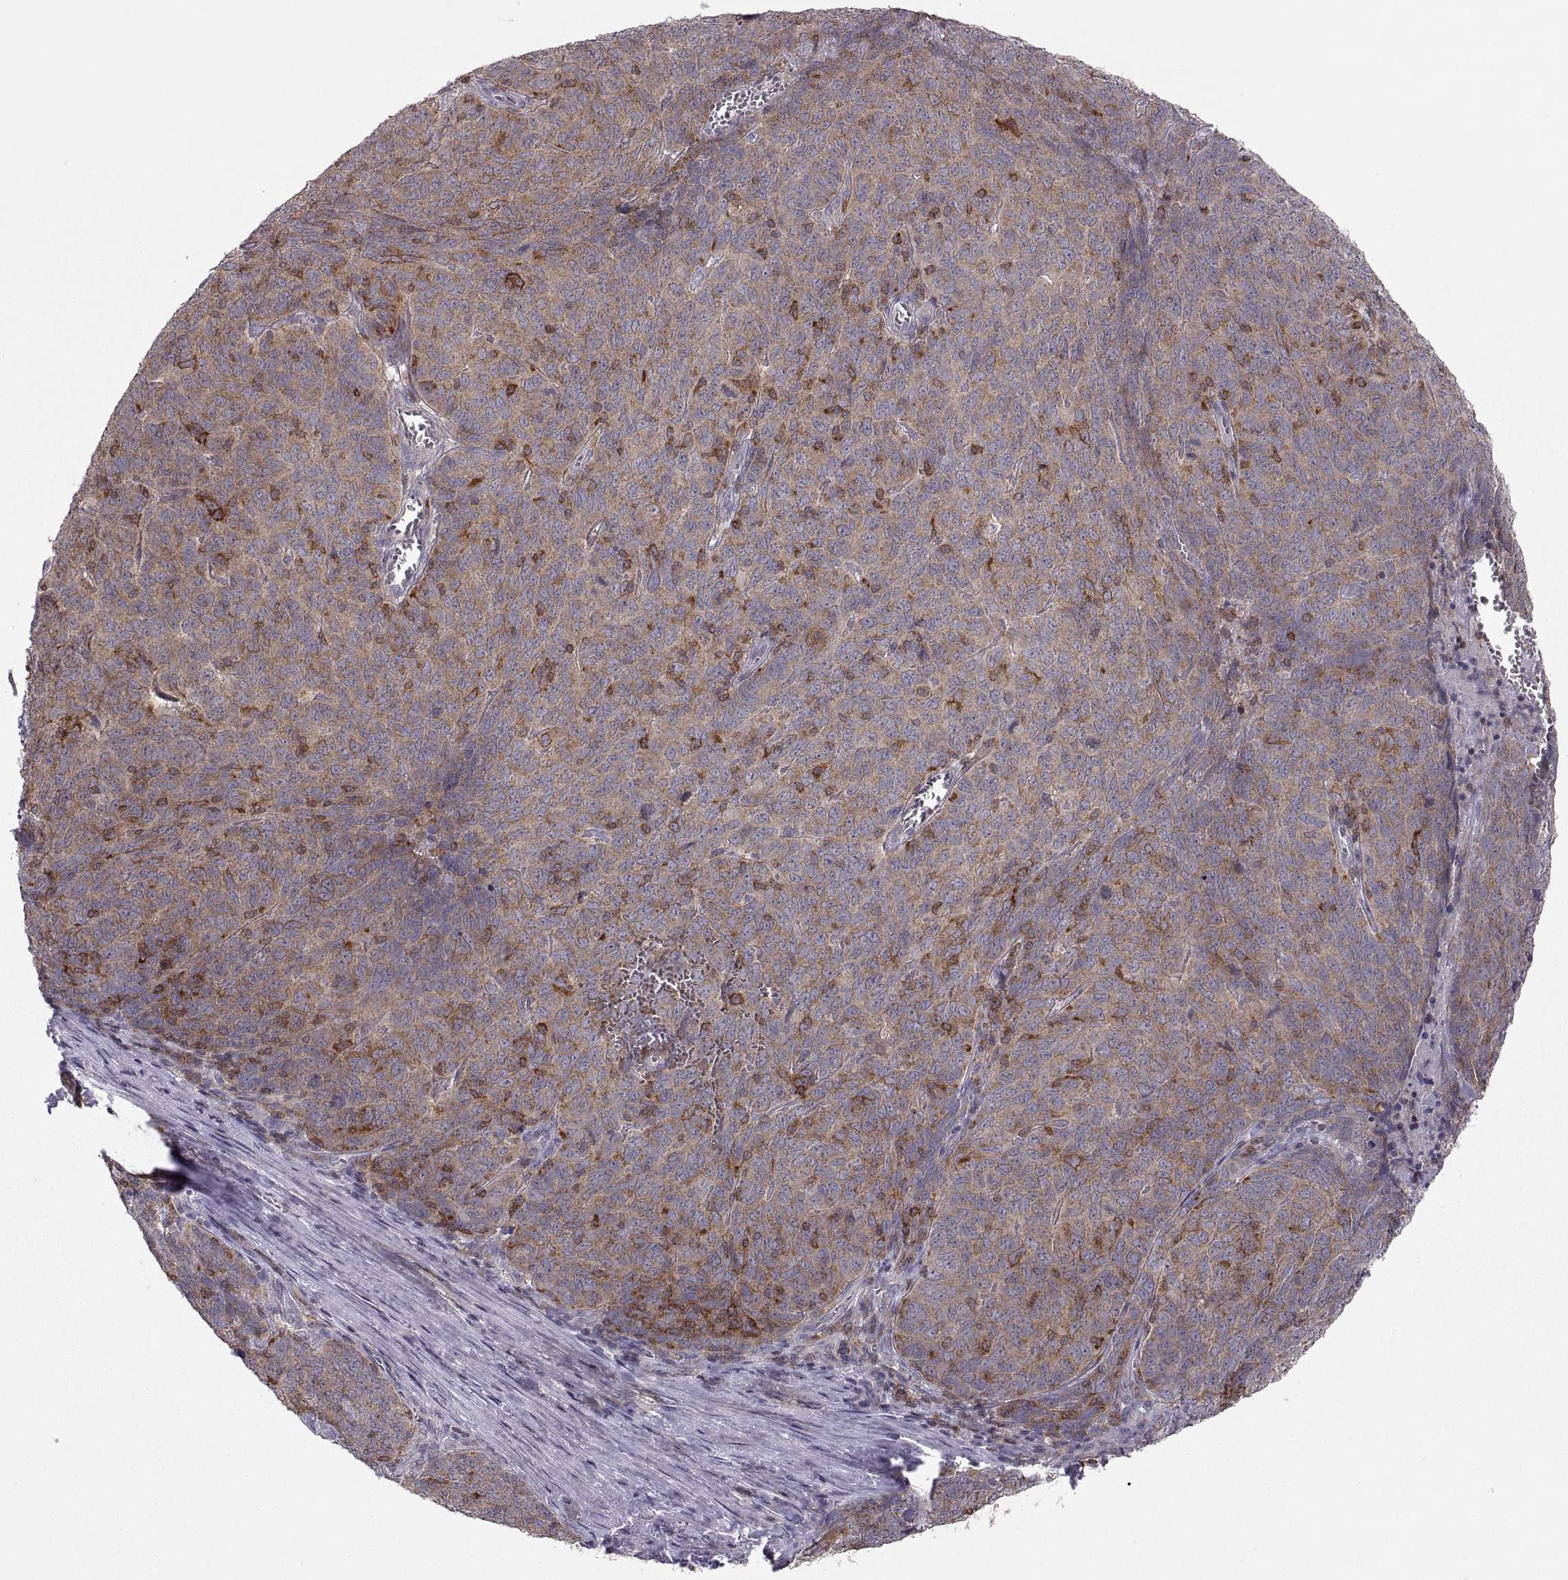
{"staining": {"intensity": "strong", "quantity": "<25%", "location": "cytoplasmic/membranous"}, "tissue": "skin cancer", "cell_type": "Tumor cells", "image_type": "cancer", "snomed": [{"axis": "morphology", "description": "Squamous cell carcinoma, NOS"}, {"axis": "topography", "description": "Skin"}, {"axis": "topography", "description": "Anal"}], "caption": "Skin squamous cell carcinoma stained for a protein reveals strong cytoplasmic/membranous positivity in tumor cells.", "gene": "EZR", "patient": {"sex": "female", "age": 51}}